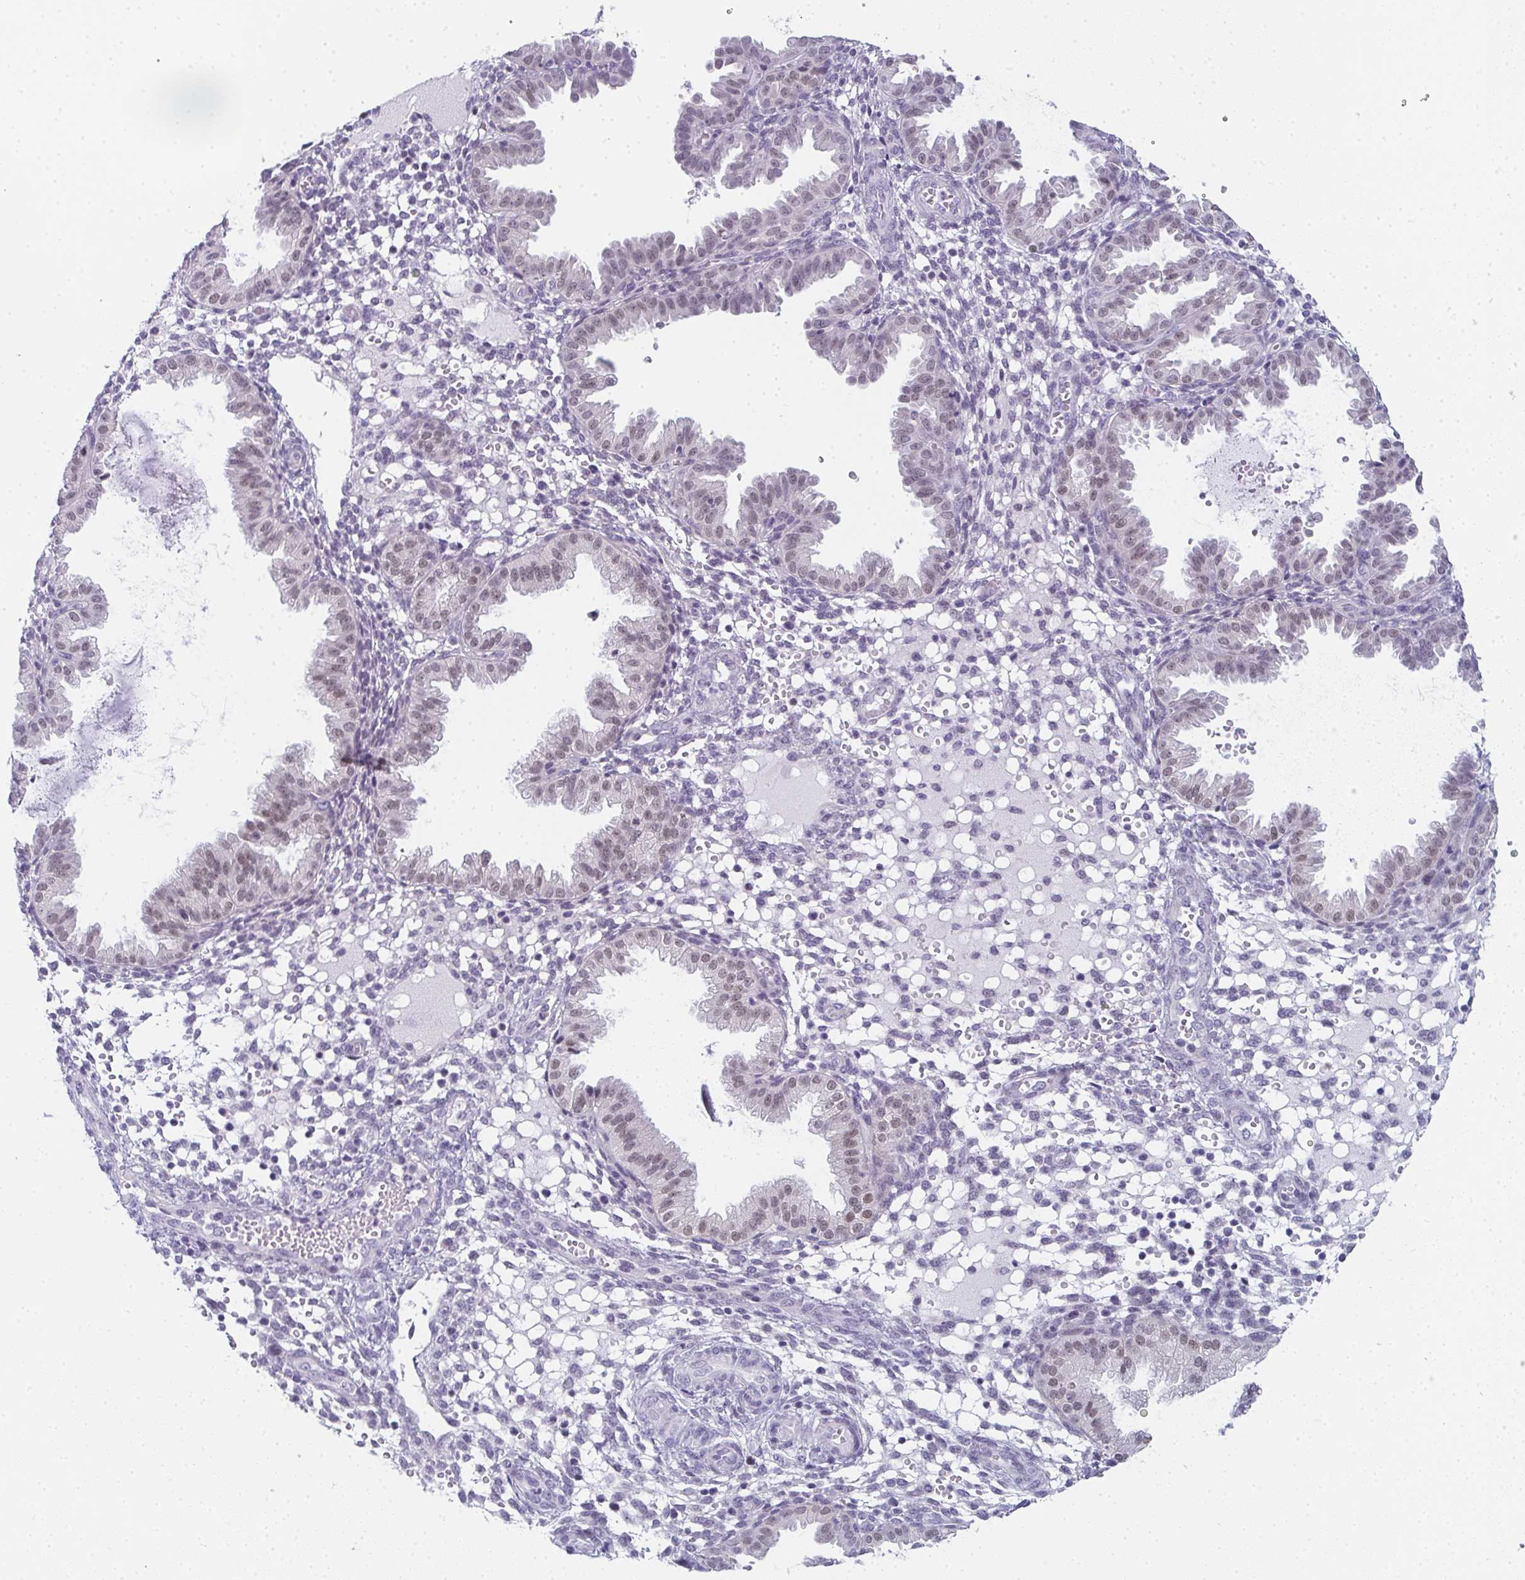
{"staining": {"intensity": "negative", "quantity": "none", "location": "none"}, "tissue": "endometrium", "cell_type": "Cells in endometrial stroma", "image_type": "normal", "snomed": [{"axis": "morphology", "description": "Normal tissue, NOS"}, {"axis": "topography", "description": "Endometrium"}], "caption": "Immunohistochemistry (IHC) photomicrograph of unremarkable endometrium stained for a protein (brown), which reveals no staining in cells in endometrial stroma.", "gene": "PYCR3", "patient": {"sex": "female", "age": 33}}